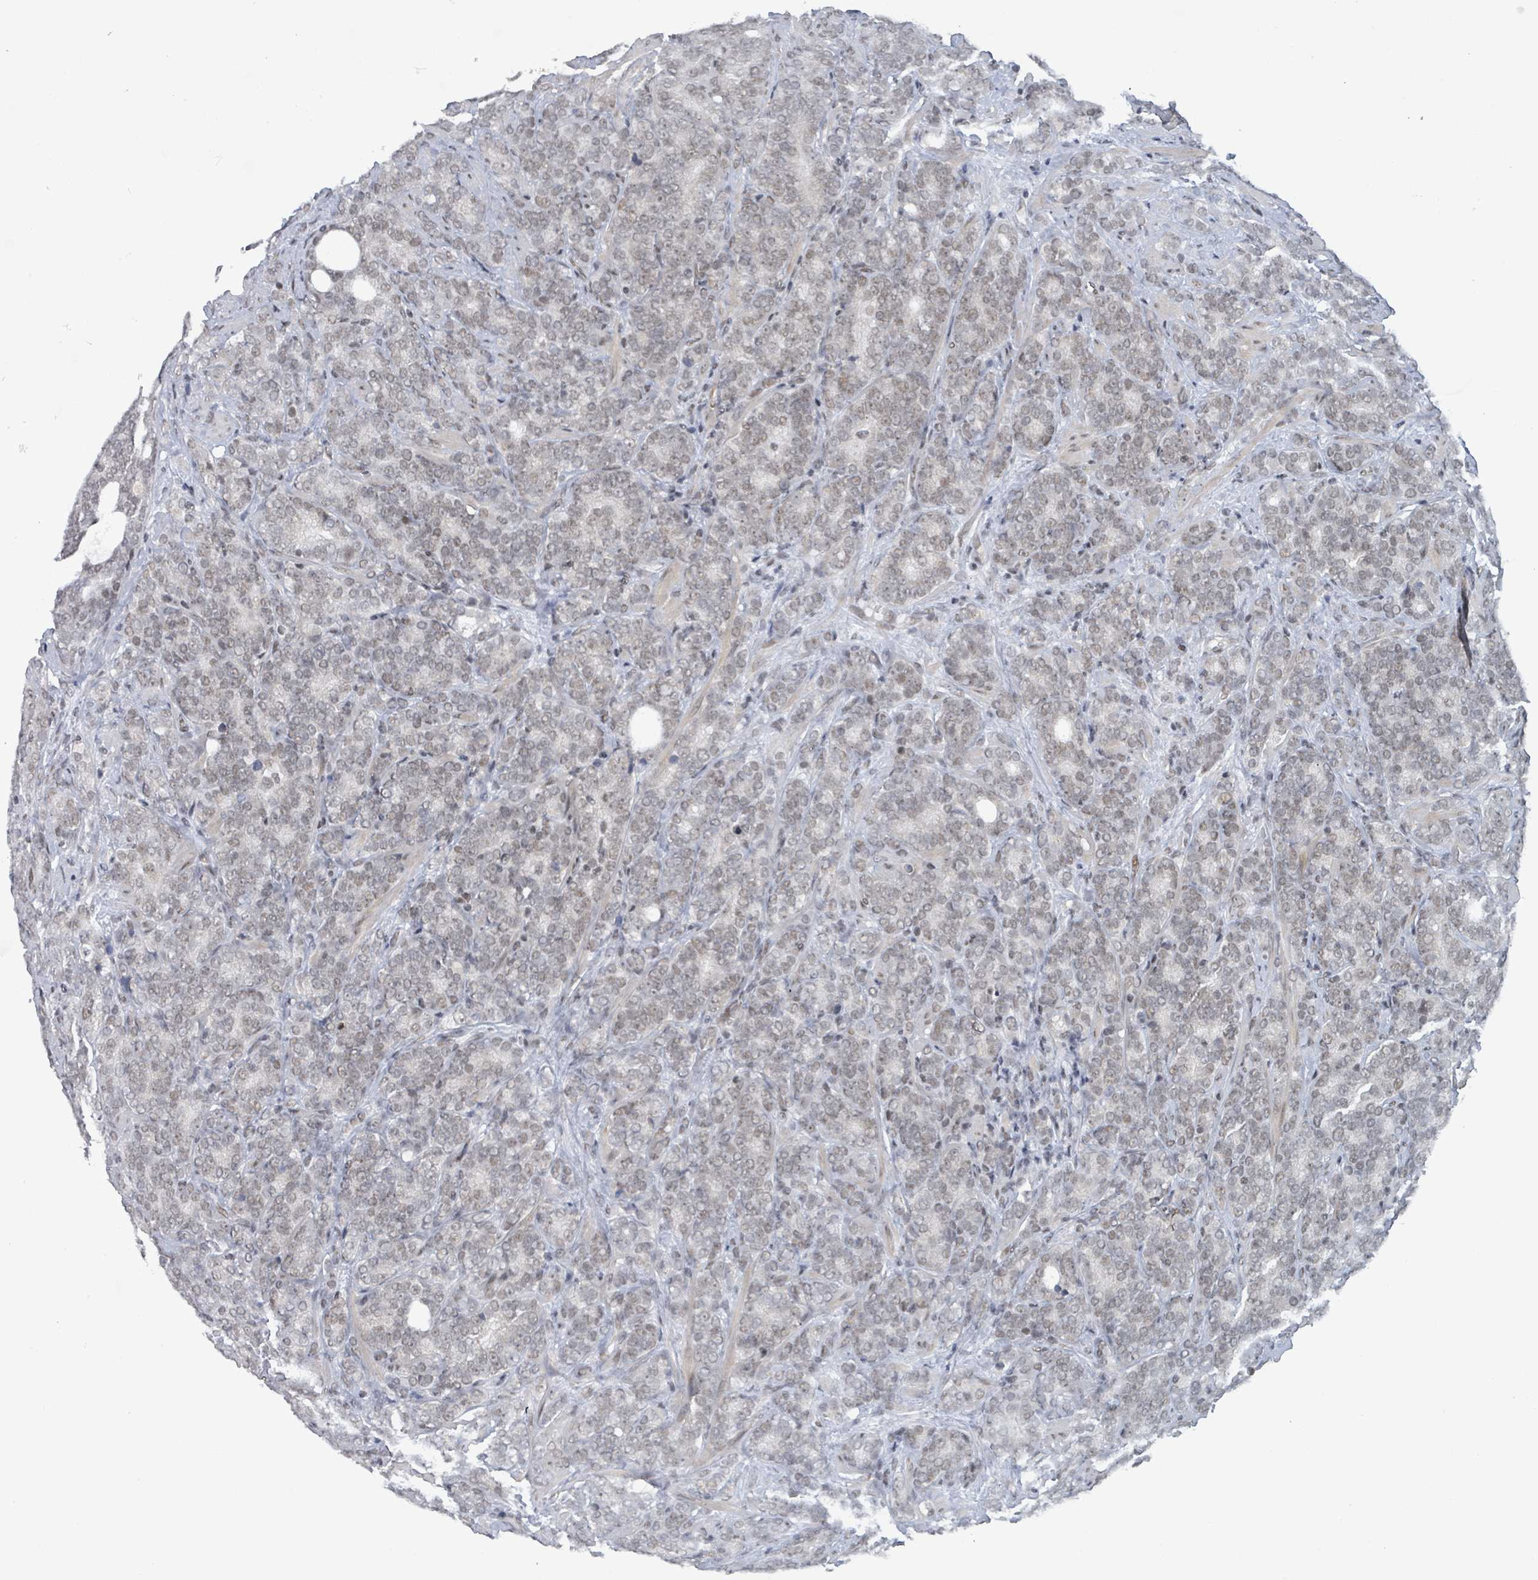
{"staining": {"intensity": "weak", "quantity": "25%-75%", "location": "nuclear"}, "tissue": "prostate cancer", "cell_type": "Tumor cells", "image_type": "cancer", "snomed": [{"axis": "morphology", "description": "Adenocarcinoma, High grade"}, {"axis": "topography", "description": "Prostate"}], "caption": "Immunohistochemical staining of prostate high-grade adenocarcinoma reveals low levels of weak nuclear protein expression in approximately 25%-75% of tumor cells.", "gene": "BANP", "patient": {"sex": "male", "age": 64}}